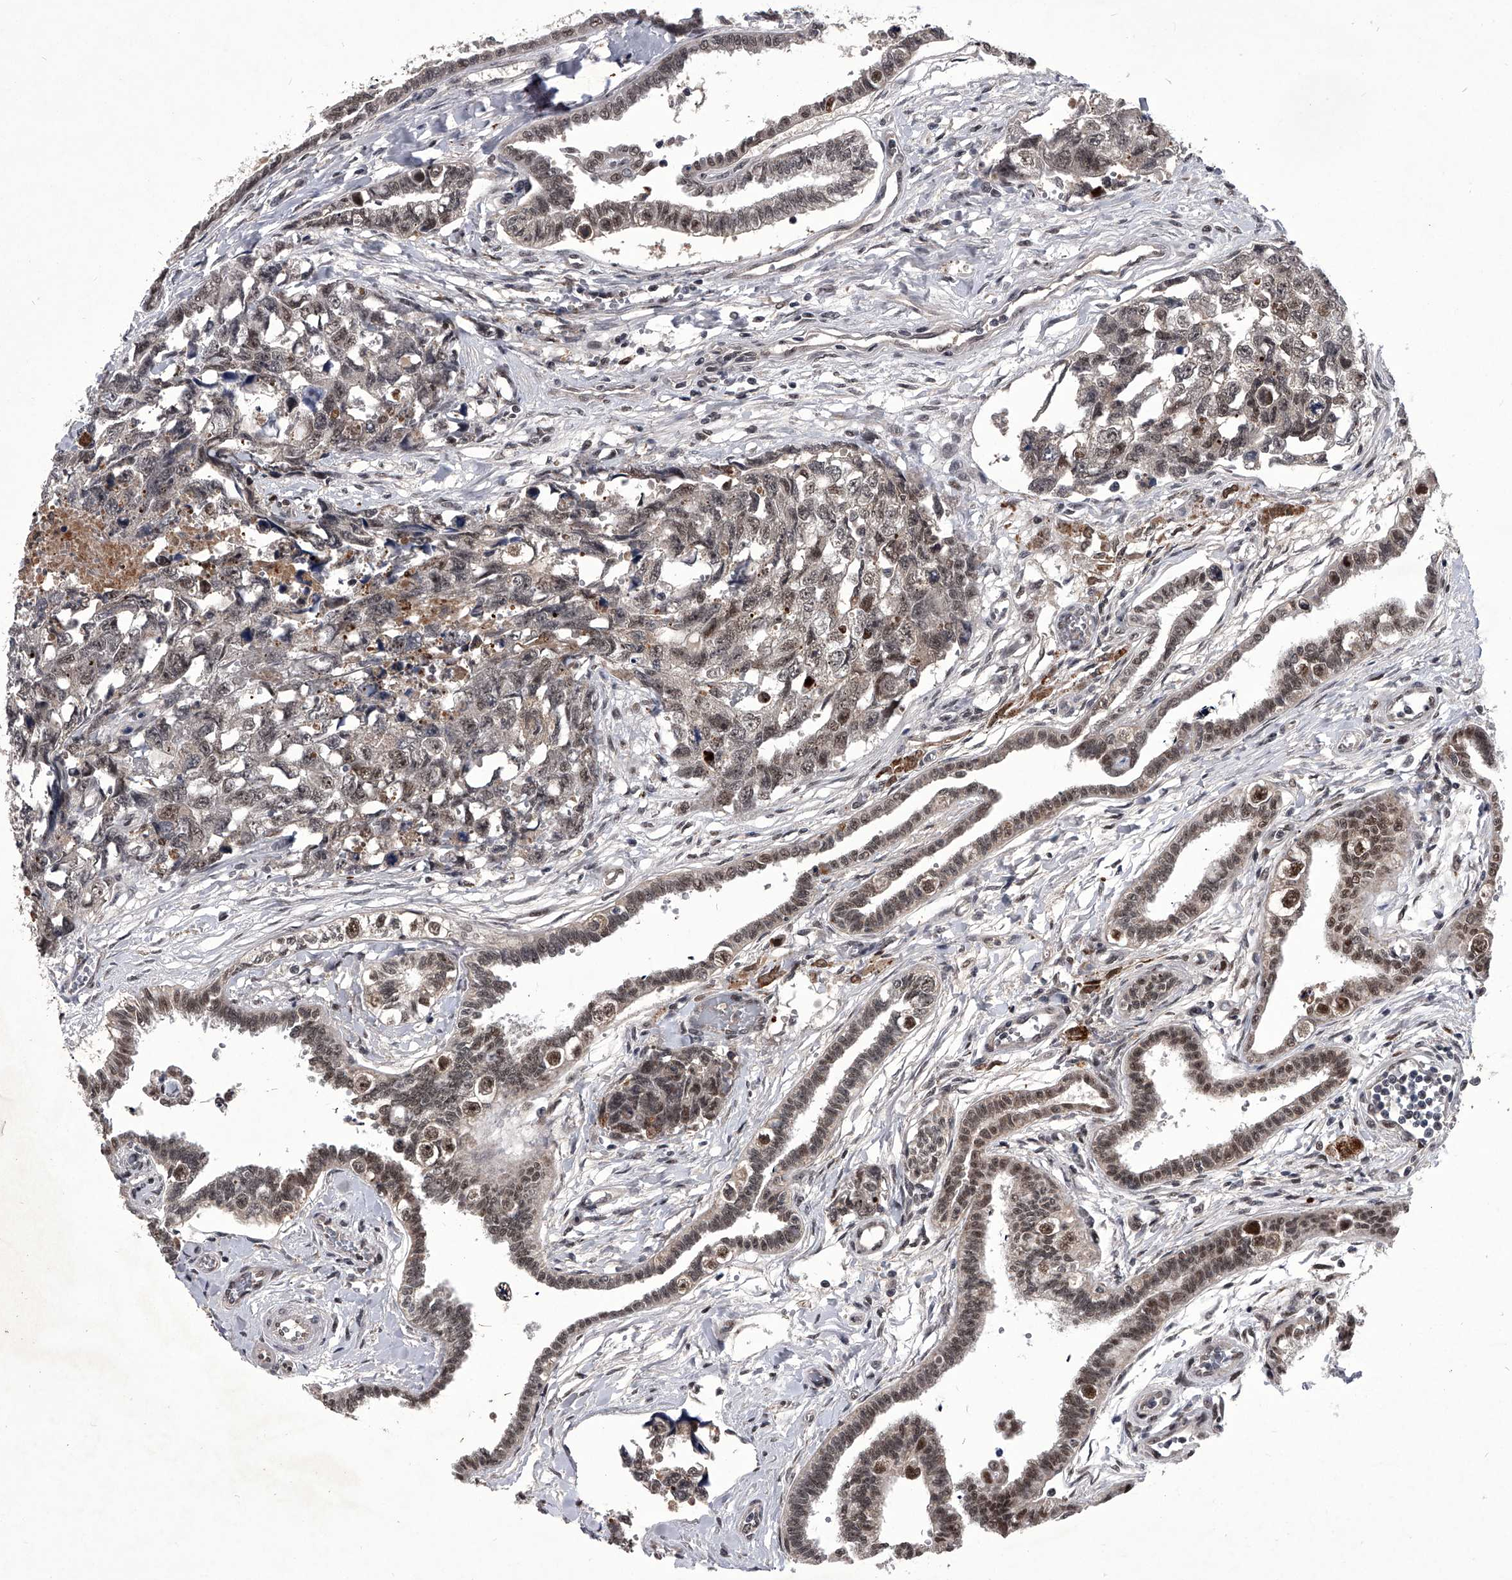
{"staining": {"intensity": "moderate", "quantity": ">75%", "location": "nuclear"}, "tissue": "testis cancer", "cell_type": "Tumor cells", "image_type": "cancer", "snomed": [{"axis": "morphology", "description": "Carcinoma, Embryonal, NOS"}, {"axis": "topography", "description": "Testis"}], "caption": "Immunohistochemistry of human testis cancer (embryonal carcinoma) displays medium levels of moderate nuclear expression in approximately >75% of tumor cells. The protein of interest is shown in brown color, while the nuclei are stained blue.", "gene": "CMTR1", "patient": {"sex": "male", "age": 31}}